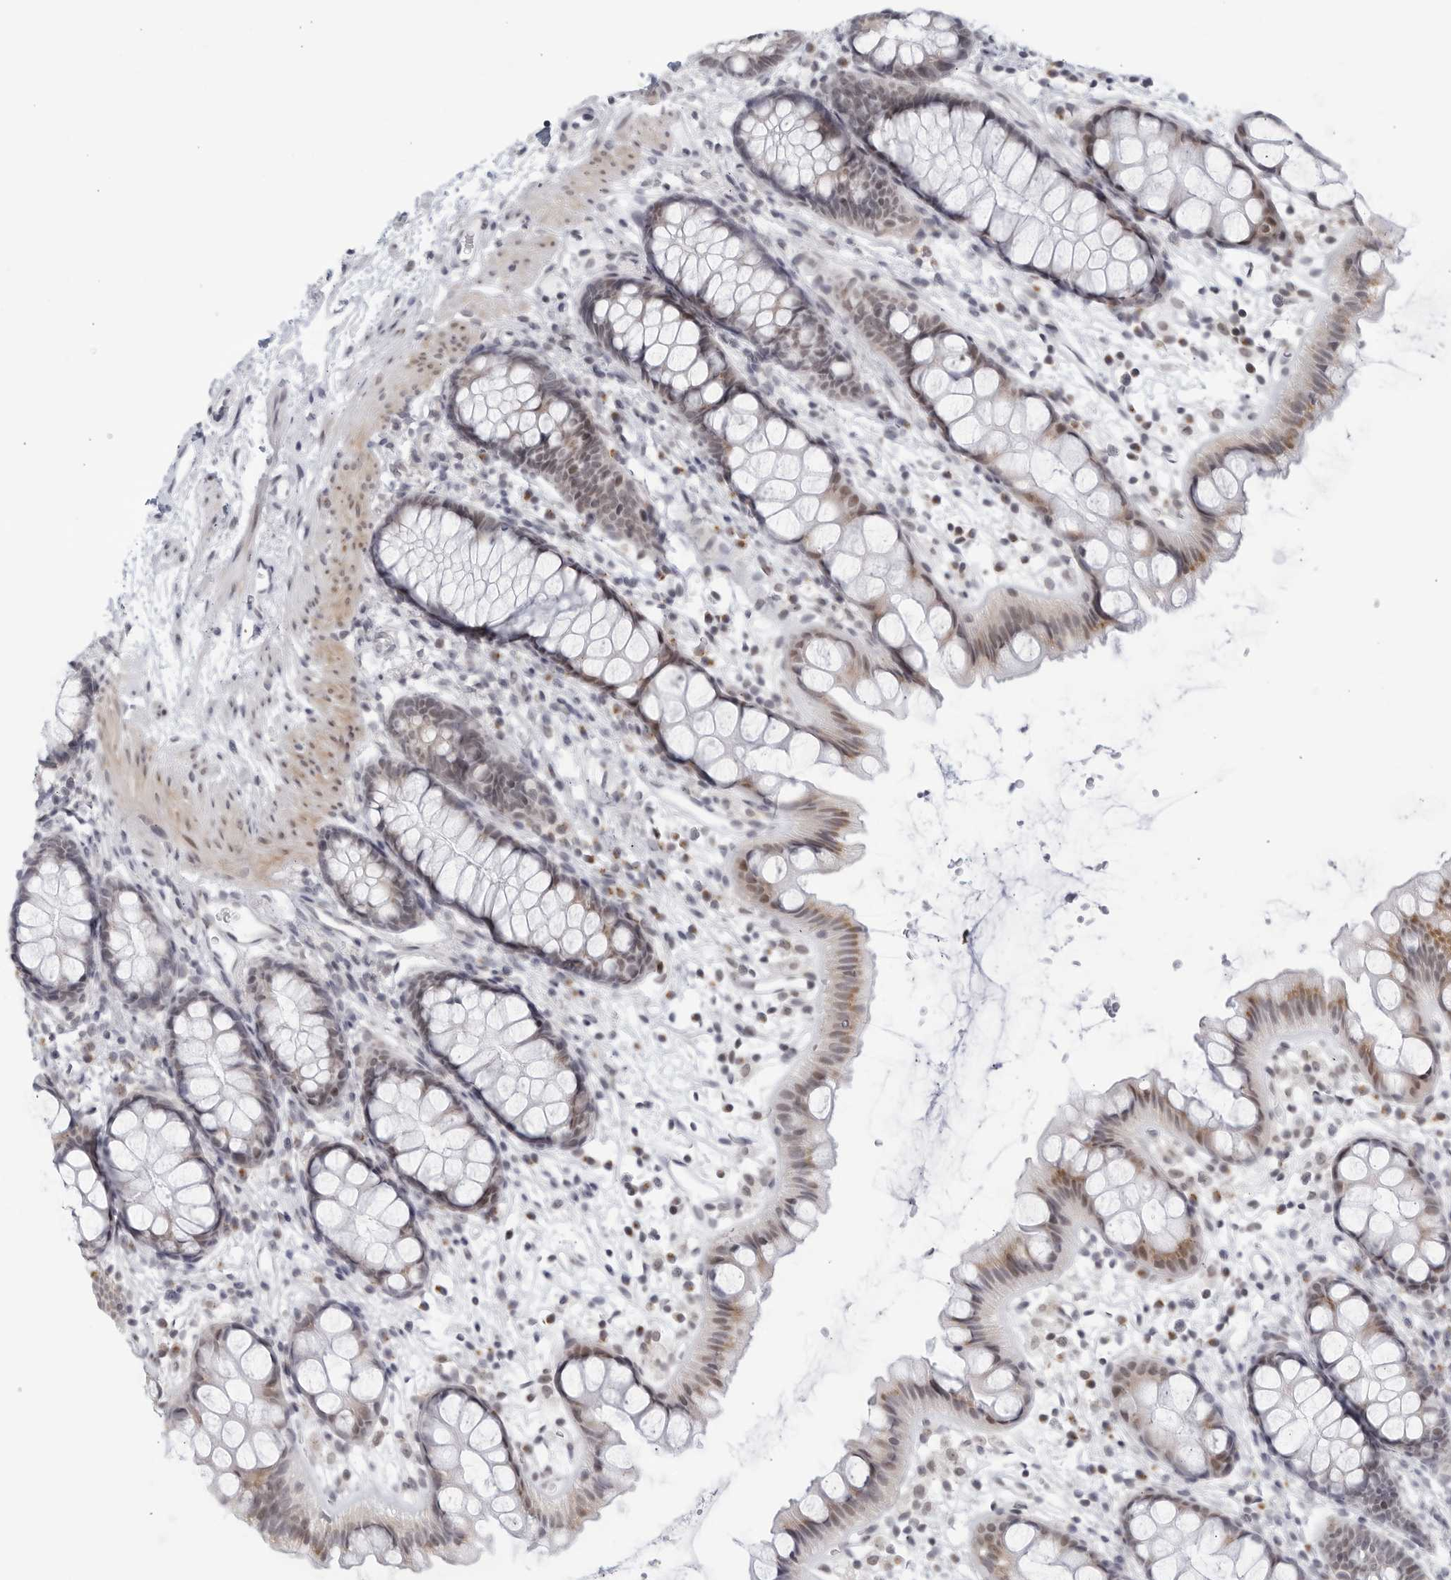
{"staining": {"intensity": "weak", "quantity": "25%-75%", "location": "cytoplasmic/membranous"}, "tissue": "rectum", "cell_type": "Glandular cells", "image_type": "normal", "snomed": [{"axis": "morphology", "description": "Normal tissue, NOS"}, {"axis": "topography", "description": "Rectum"}], "caption": "This micrograph exhibits unremarkable rectum stained with immunohistochemistry to label a protein in brown. The cytoplasmic/membranous of glandular cells show weak positivity for the protein. Nuclei are counter-stained blue.", "gene": "WDTC1", "patient": {"sex": "female", "age": 65}}